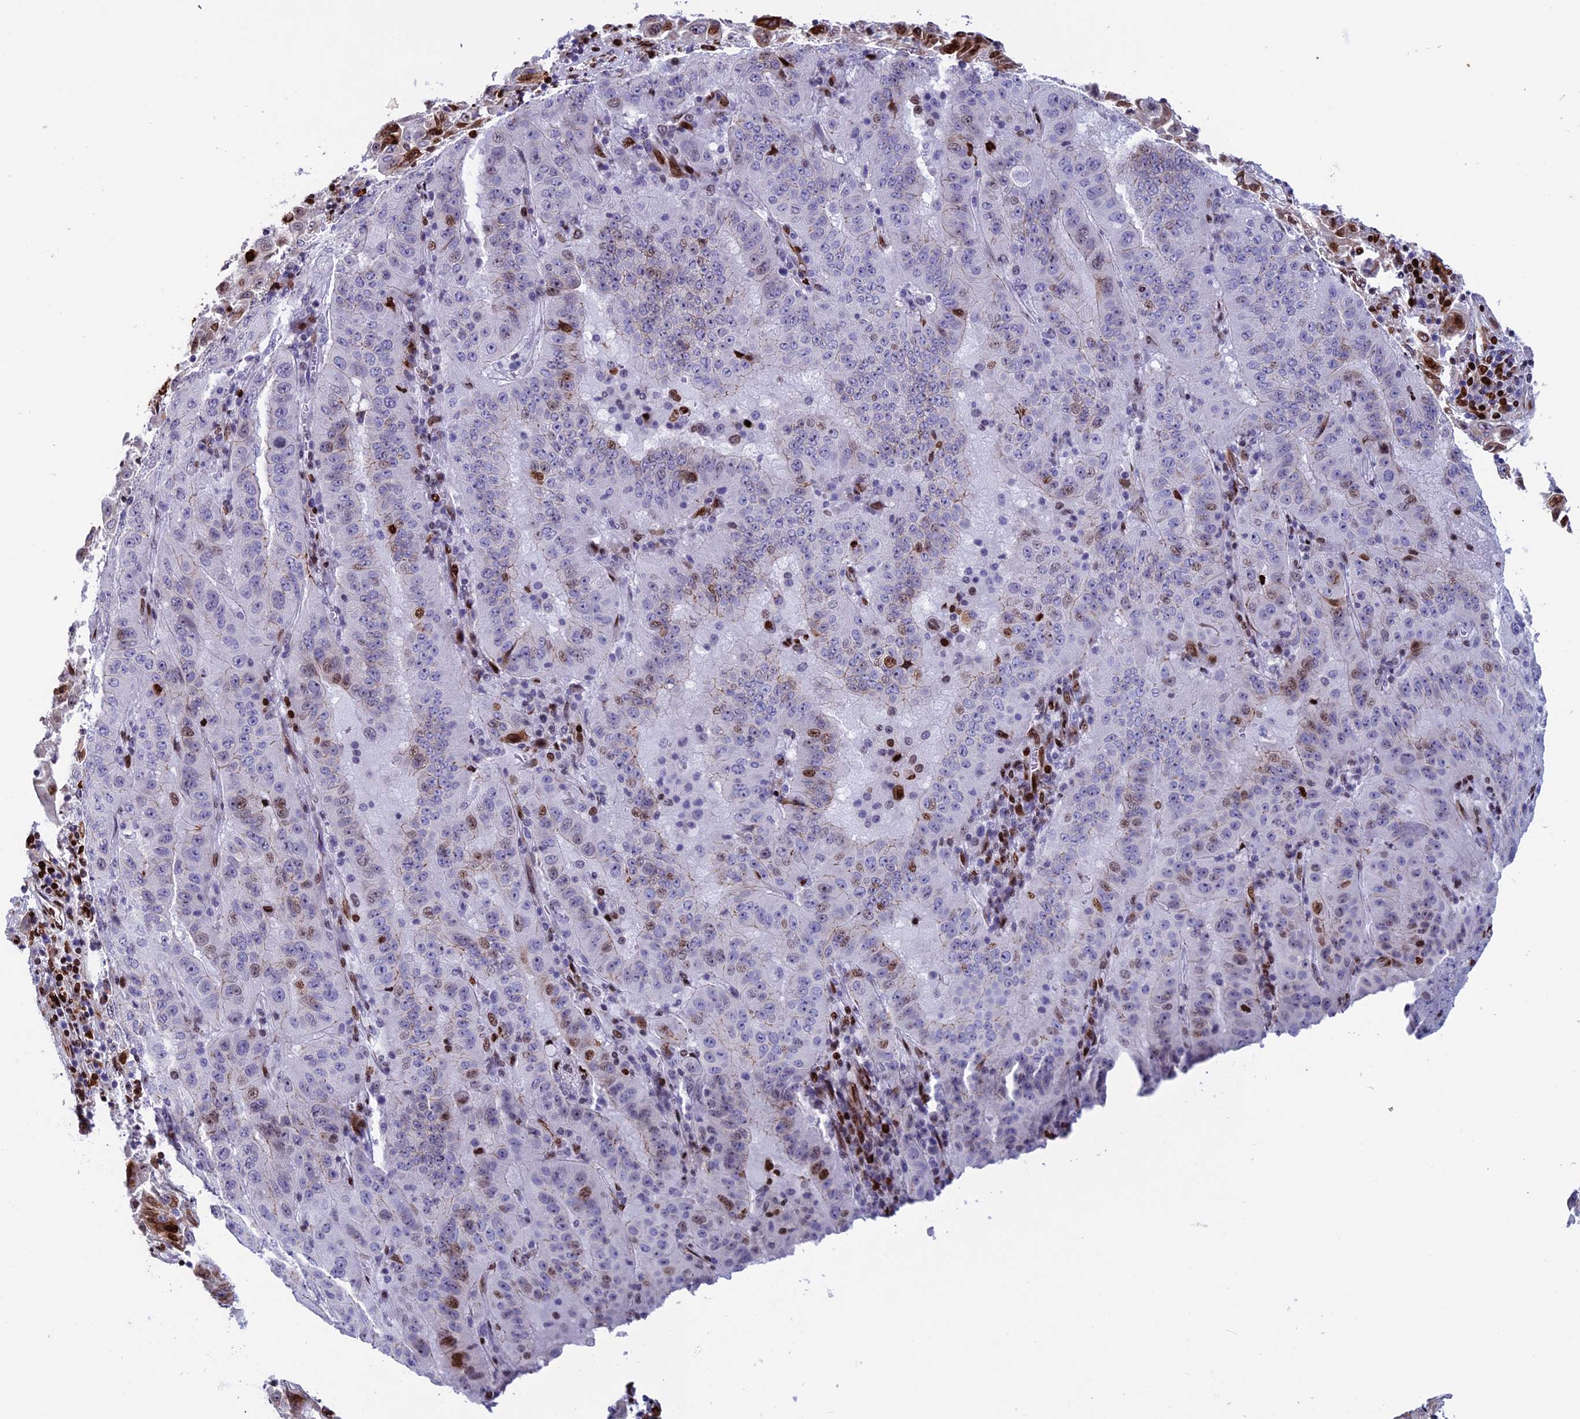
{"staining": {"intensity": "moderate", "quantity": "<25%", "location": "nuclear"}, "tissue": "pancreatic cancer", "cell_type": "Tumor cells", "image_type": "cancer", "snomed": [{"axis": "morphology", "description": "Adenocarcinoma, NOS"}, {"axis": "topography", "description": "Pancreas"}], "caption": "Protein staining shows moderate nuclear expression in about <25% of tumor cells in pancreatic cancer.", "gene": "BTBD3", "patient": {"sex": "male", "age": 63}}